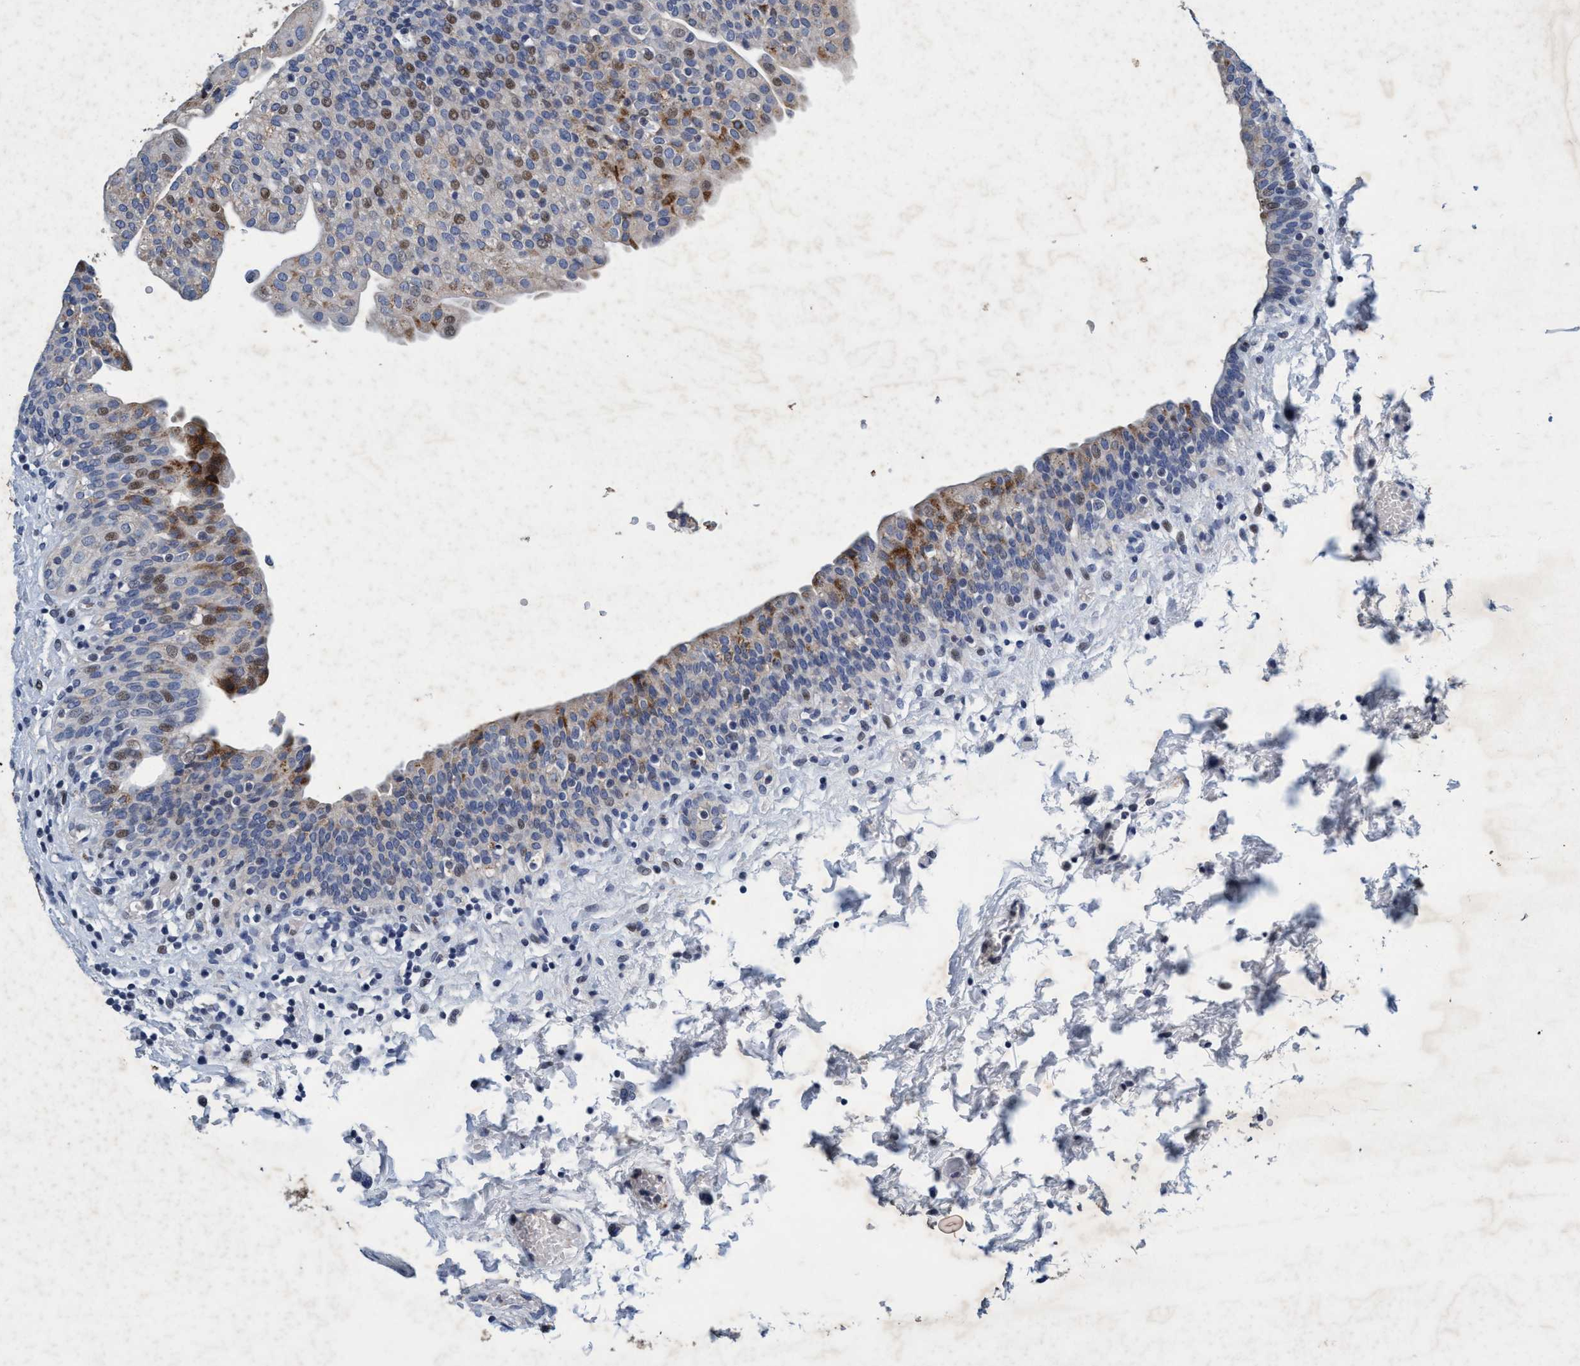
{"staining": {"intensity": "moderate", "quantity": "<25%", "location": "cytoplasmic/membranous,nuclear"}, "tissue": "urinary bladder", "cell_type": "Urothelial cells", "image_type": "normal", "snomed": [{"axis": "morphology", "description": "Normal tissue, NOS"}, {"axis": "topography", "description": "Urinary bladder"}], "caption": "Immunohistochemical staining of benign urinary bladder shows moderate cytoplasmic/membranous,nuclear protein expression in about <25% of urothelial cells.", "gene": "GRB14", "patient": {"sex": "male", "age": 55}}